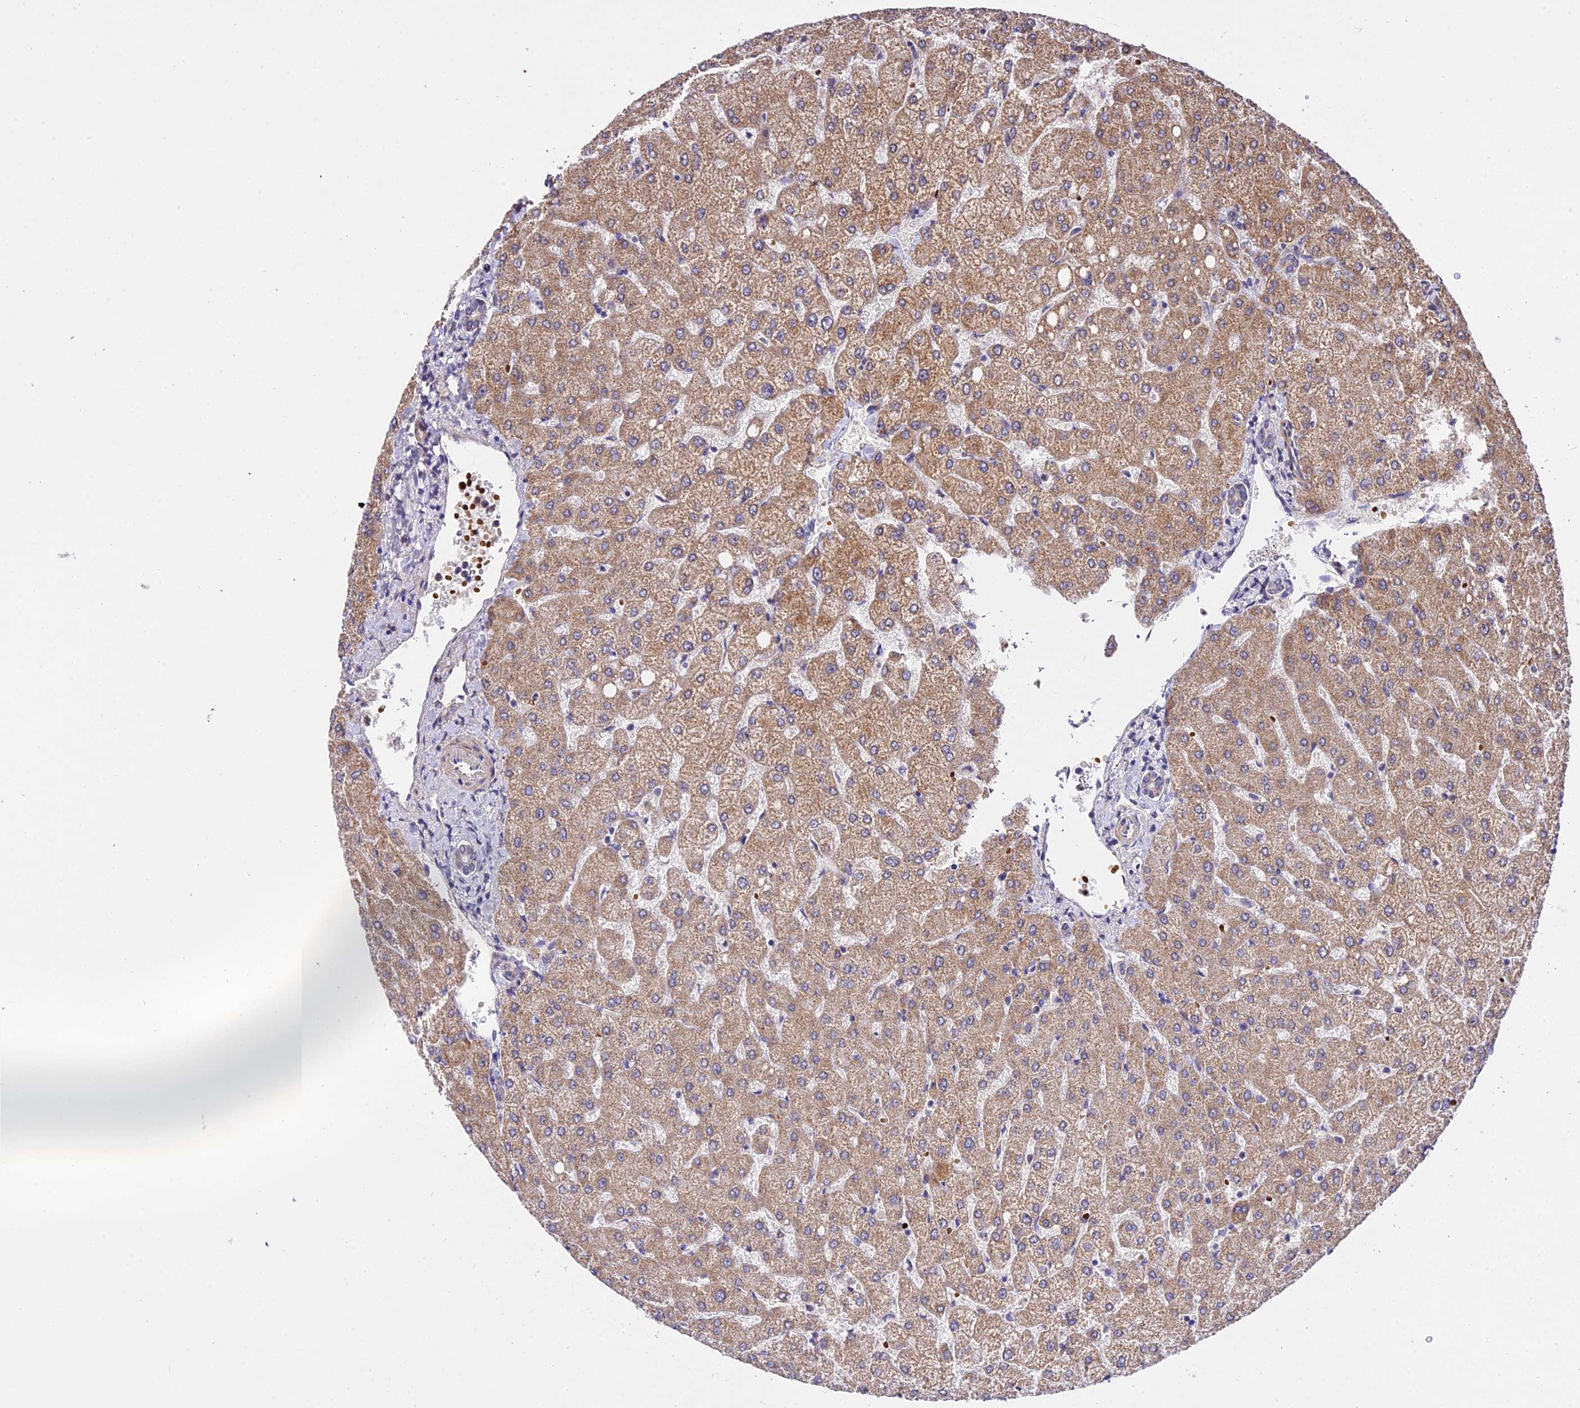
{"staining": {"intensity": "negative", "quantity": "none", "location": "none"}, "tissue": "liver", "cell_type": "Cholangiocytes", "image_type": "normal", "snomed": [{"axis": "morphology", "description": "Normal tissue, NOS"}, {"axis": "topography", "description": "Liver"}], "caption": "A photomicrograph of liver stained for a protein exhibits no brown staining in cholangiocytes. (DAB (3,3'-diaminobenzidine) IHC, high magnification).", "gene": "WDR5B", "patient": {"sex": "female", "age": 54}}